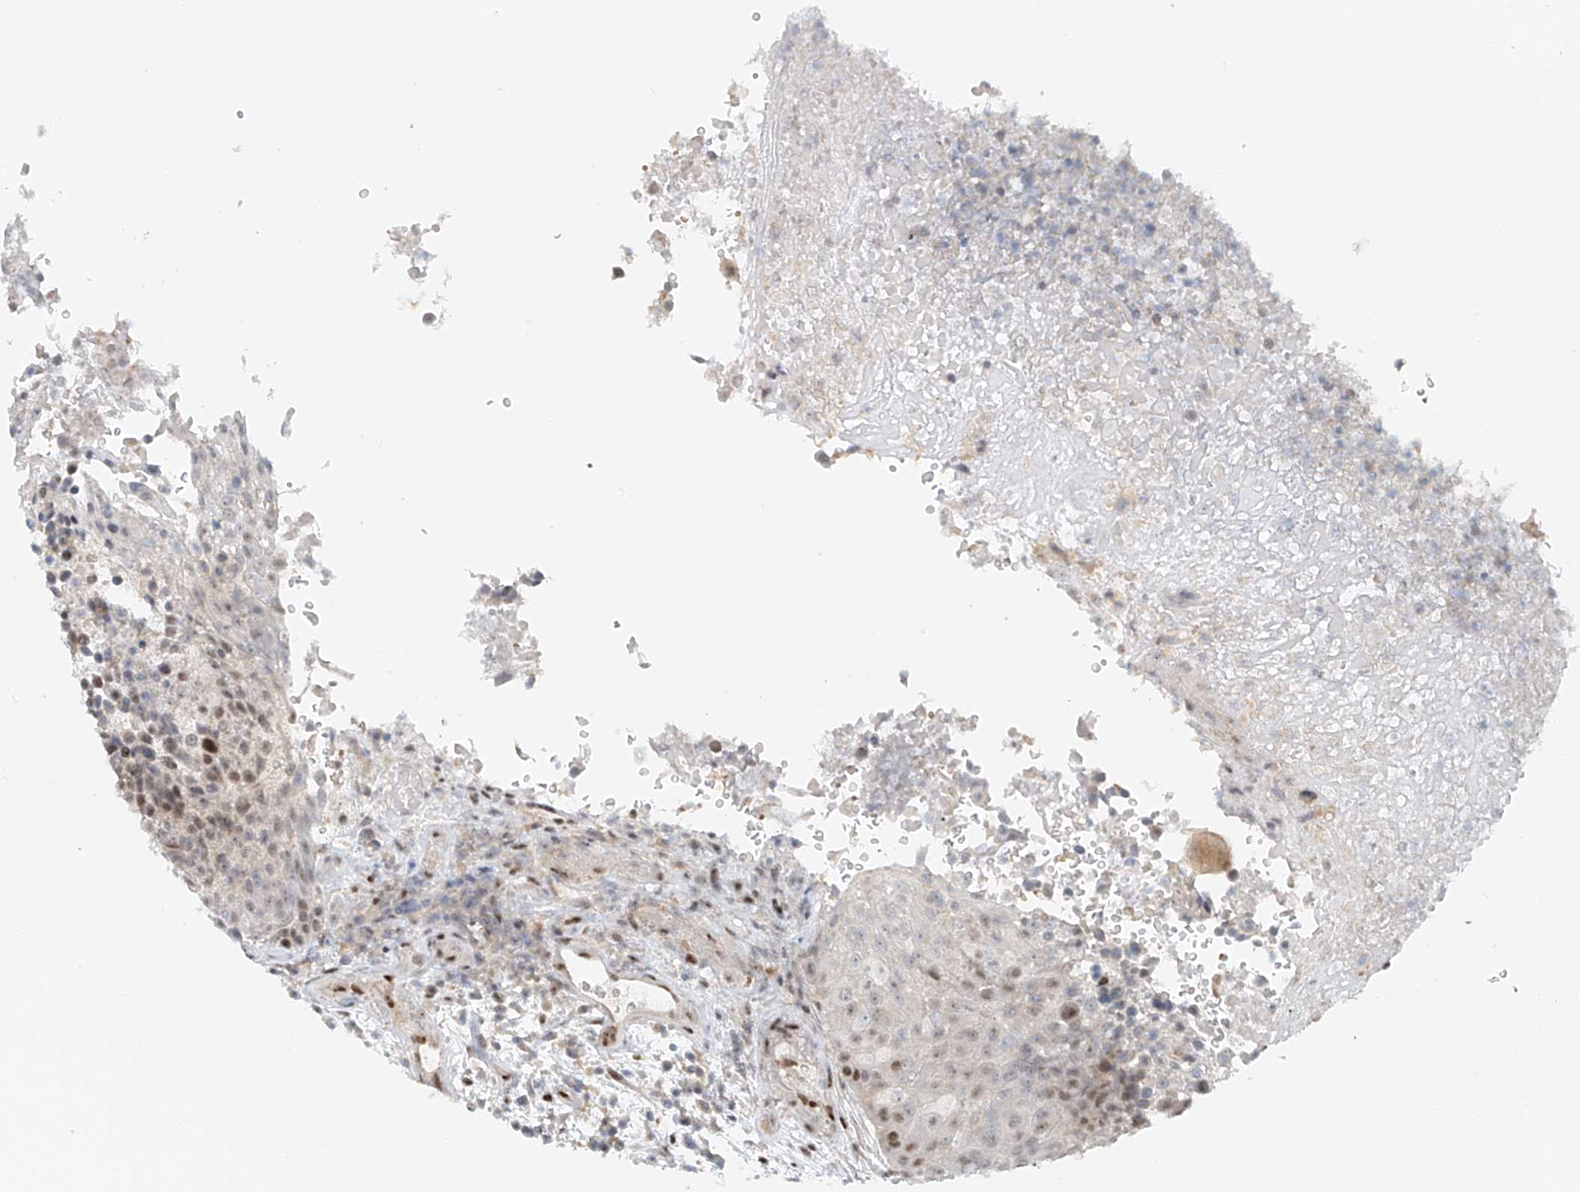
{"staining": {"intensity": "moderate", "quantity": "<25%", "location": "nuclear"}, "tissue": "urothelial cancer", "cell_type": "Tumor cells", "image_type": "cancer", "snomed": [{"axis": "morphology", "description": "Urothelial carcinoma, High grade"}, {"axis": "topography", "description": "Urinary bladder"}], "caption": "Protein staining of high-grade urothelial carcinoma tissue shows moderate nuclear expression in approximately <25% of tumor cells. The staining is performed using DAB (3,3'-diaminobenzidine) brown chromogen to label protein expression. The nuclei are counter-stained blue using hematoxylin.", "gene": "ZNF514", "patient": {"sex": "female", "age": 63}}